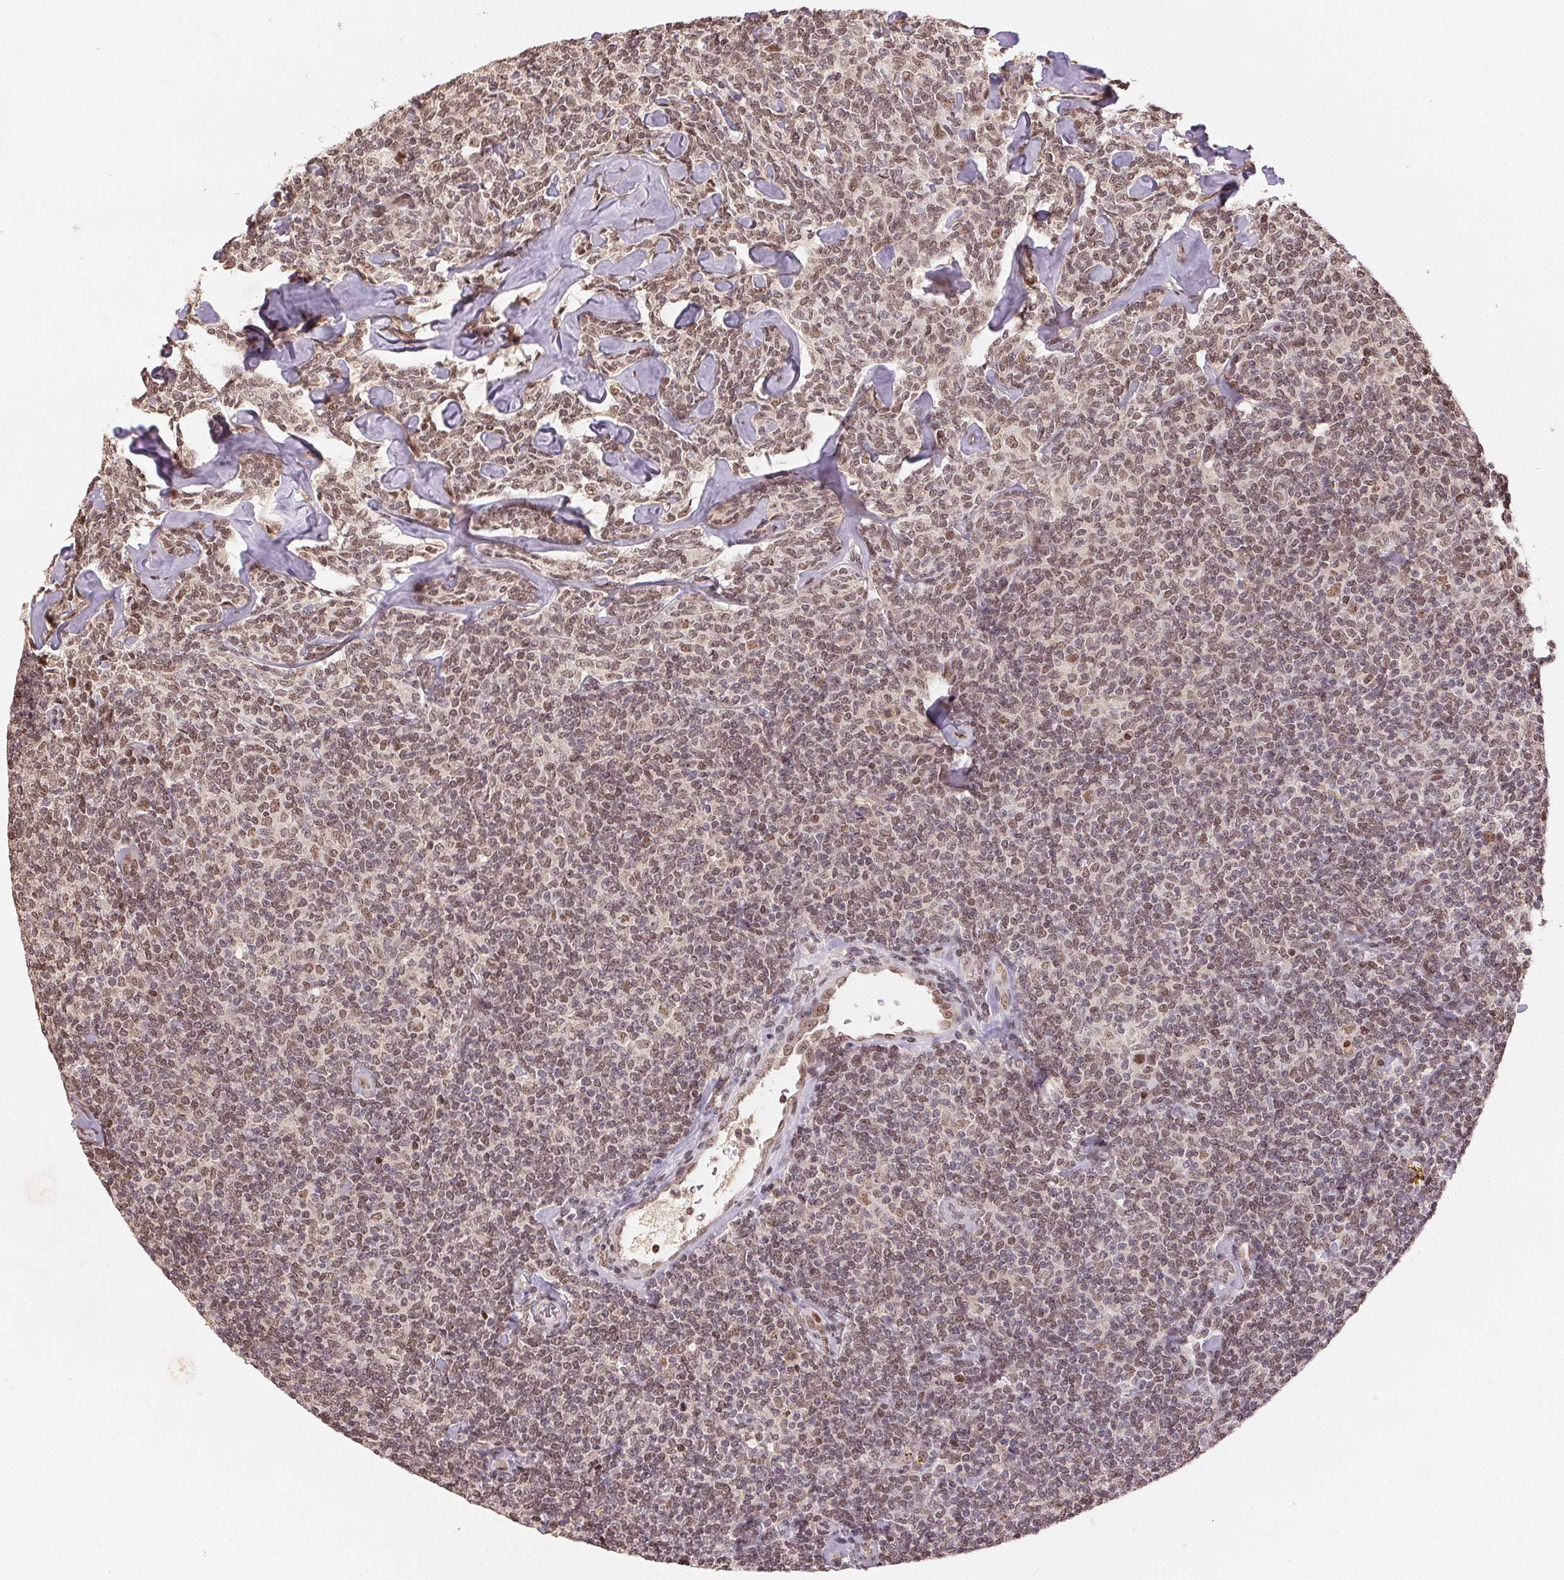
{"staining": {"intensity": "moderate", "quantity": ">75%", "location": "nuclear"}, "tissue": "lymphoma", "cell_type": "Tumor cells", "image_type": "cancer", "snomed": [{"axis": "morphology", "description": "Malignant lymphoma, non-Hodgkin's type, Low grade"}, {"axis": "topography", "description": "Lymph node"}], "caption": "Lymphoma tissue demonstrates moderate nuclear staining in about >75% of tumor cells, visualized by immunohistochemistry.", "gene": "MAPKAPK2", "patient": {"sex": "female", "age": 56}}